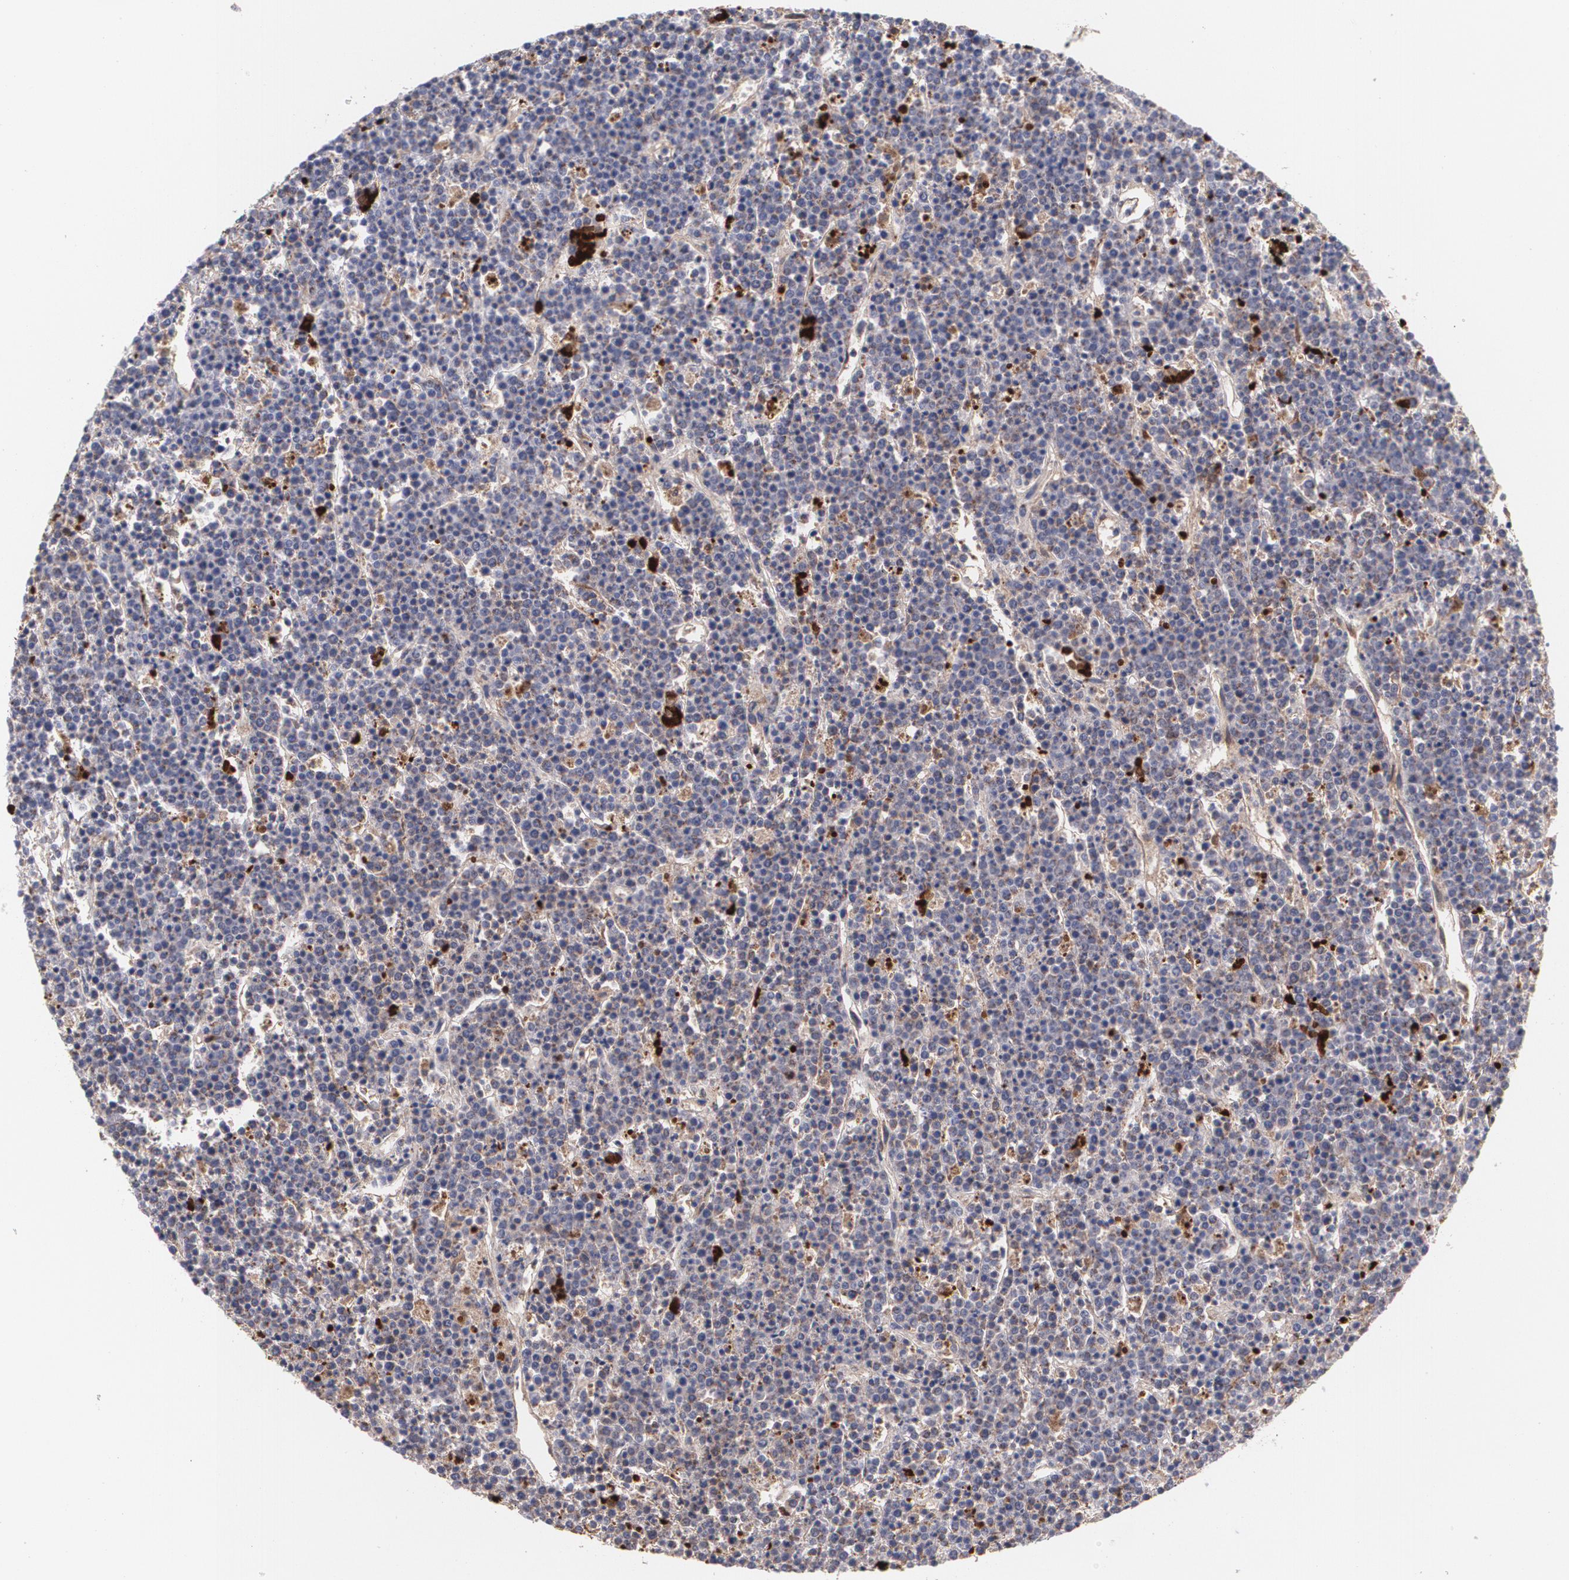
{"staining": {"intensity": "moderate", "quantity": ">75%", "location": "cytoplasmic/membranous"}, "tissue": "lymphoma", "cell_type": "Tumor cells", "image_type": "cancer", "snomed": [{"axis": "morphology", "description": "Malignant lymphoma, non-Hodgkin's type, High grade"}, {"axis": "topography", "description": "Ovary"}], "caption": "An image showing moderate cytoplasmic/membranous expression in approximately >75% of tumor cells in lymphoma, as visualized by brown immunohistochemical staining.", "gene": "FBLN1", "patient": {"sex": "female", "age": 56}}